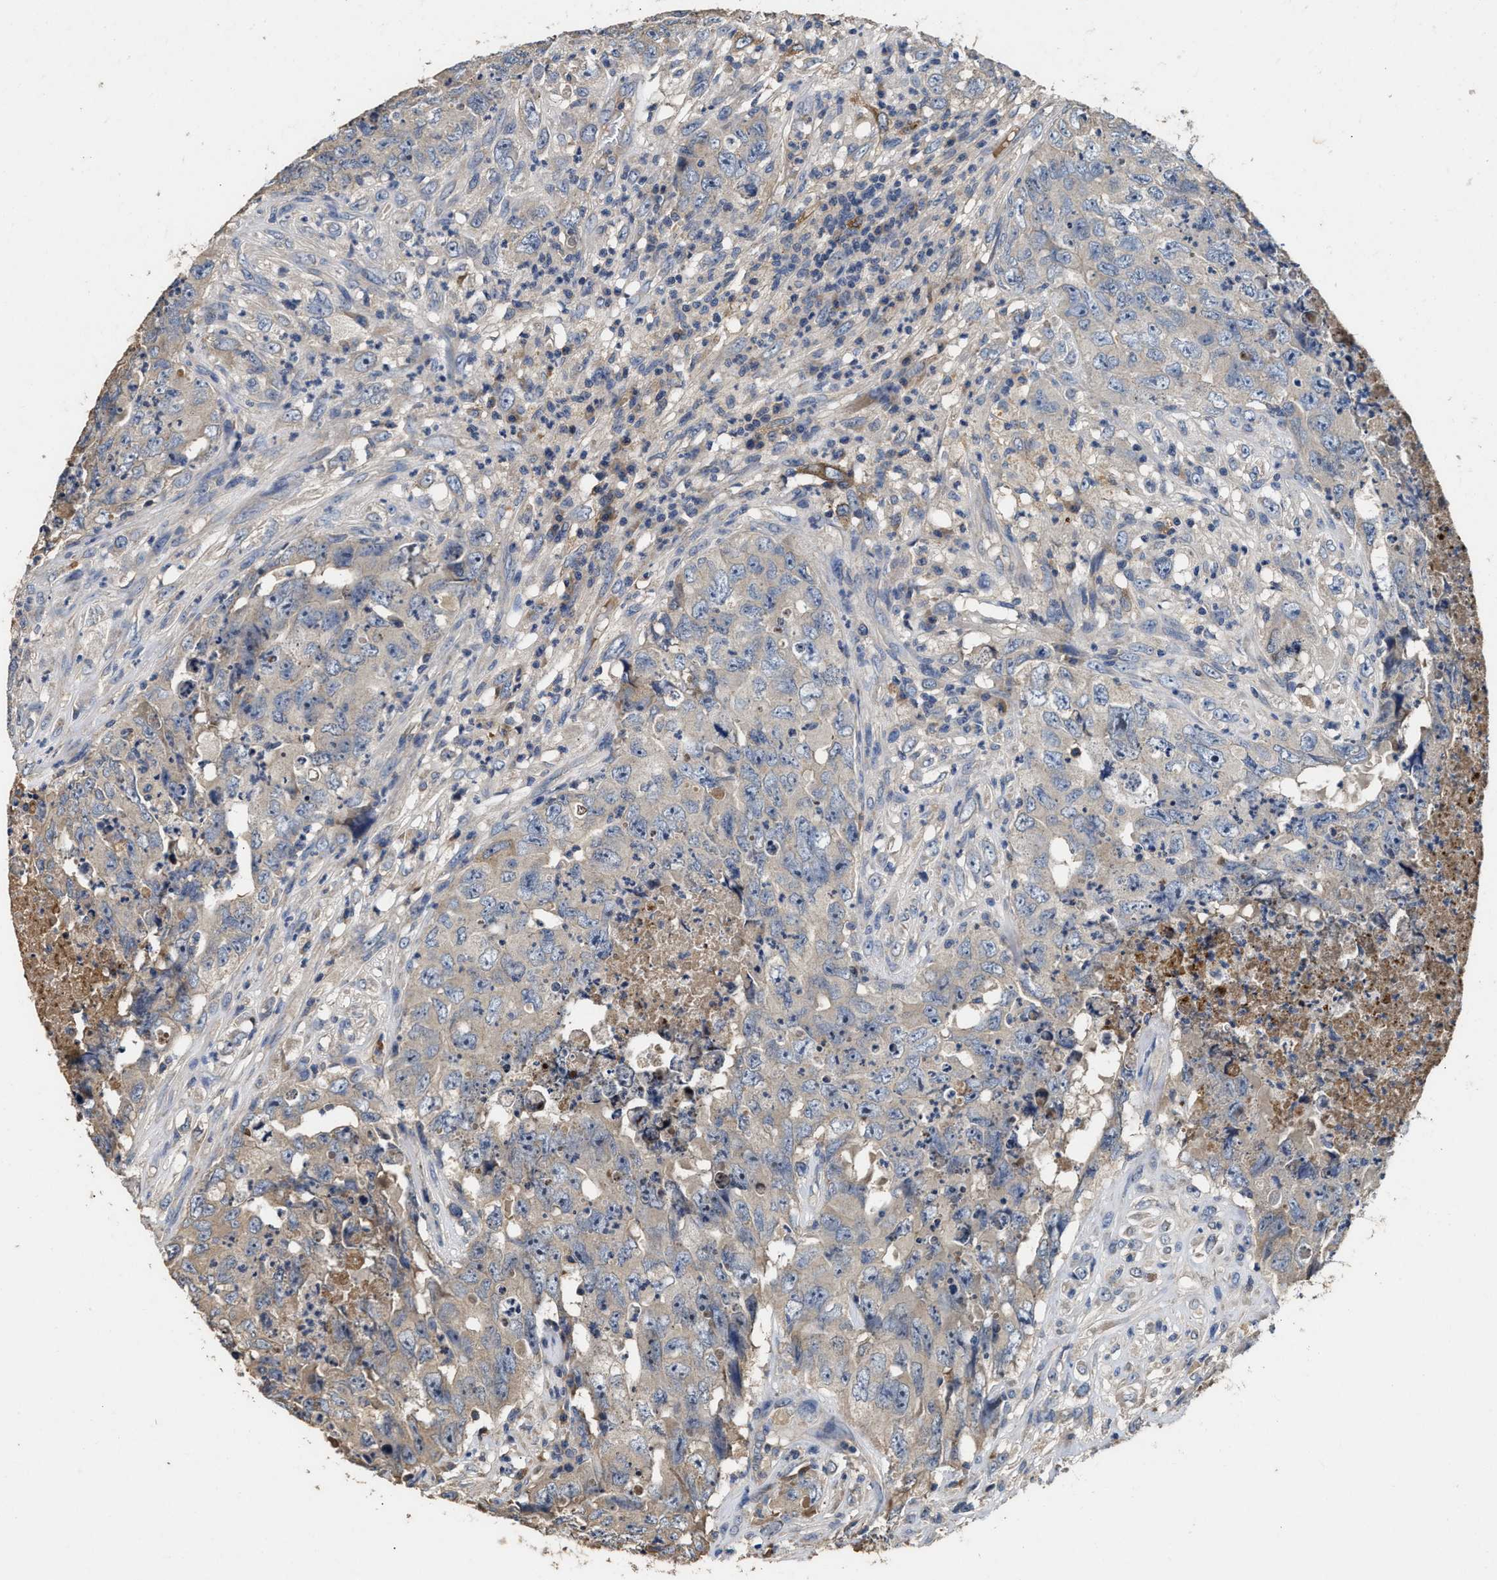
{"staining": {"intensity": "weak", "quantity": "<25%", "location": "cytoplasmic/membranous"}, "tissue": "testis cancer", "cell_type": "Tumor cells", "image_type": "cancer", "snomed": [{"axis": "morphology", "description": "Carcinoma, Embryonal, NOS"}, {"axis": "topography", "description": "Testis"}], "caption": "A high-resolution image shows immunohistochemistry (IHC) staining of testis cancer (embryonal carcinoma), which reveals no significant expression in tumor cells.", "gene": "C3", "patient": {"sex": "male", "age": 32}}